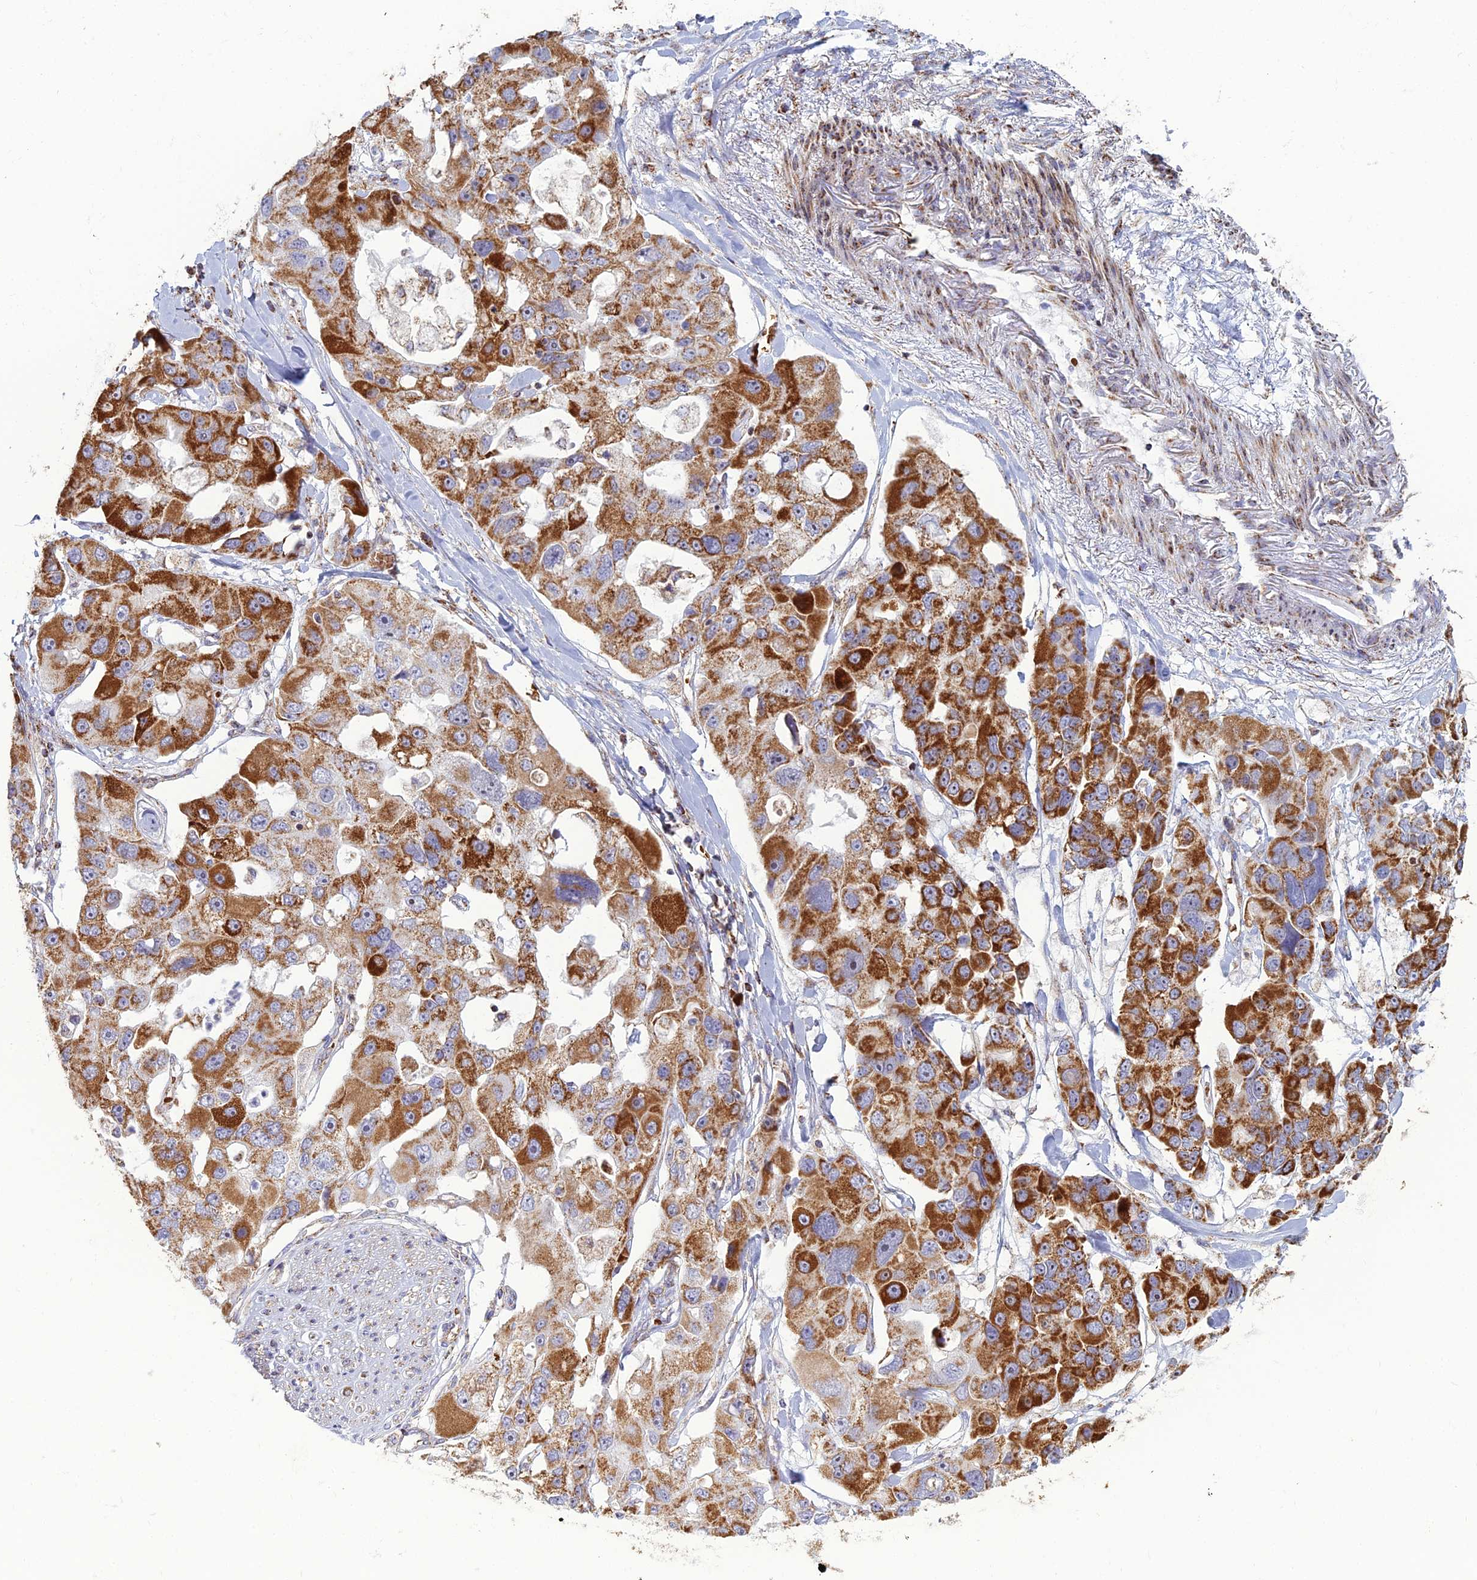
{"staining": {"intensity": "strong", "quantity": ">75%", "location": "cytoplasmic/membranous"}, "tissue": "lung cancer", "cell_type": "Tumor cells", "image_type": "cancer", "snomed": [{"axis": "morphology", "description": "Adenocarcinoma, NOS"}, {"axis": "topography", "description": "Lung"}], "caption": "Protein analysis of adenocarcinoma (lung) tissue exhibits strong cytoplasmic/membranous positivity in about >75% of tumor cells. (brown staining indicates protein expression, while blue staining denotes nuclei).", "gene": "SLC35F4", "patient": {"sex": "female", "age": 54}}